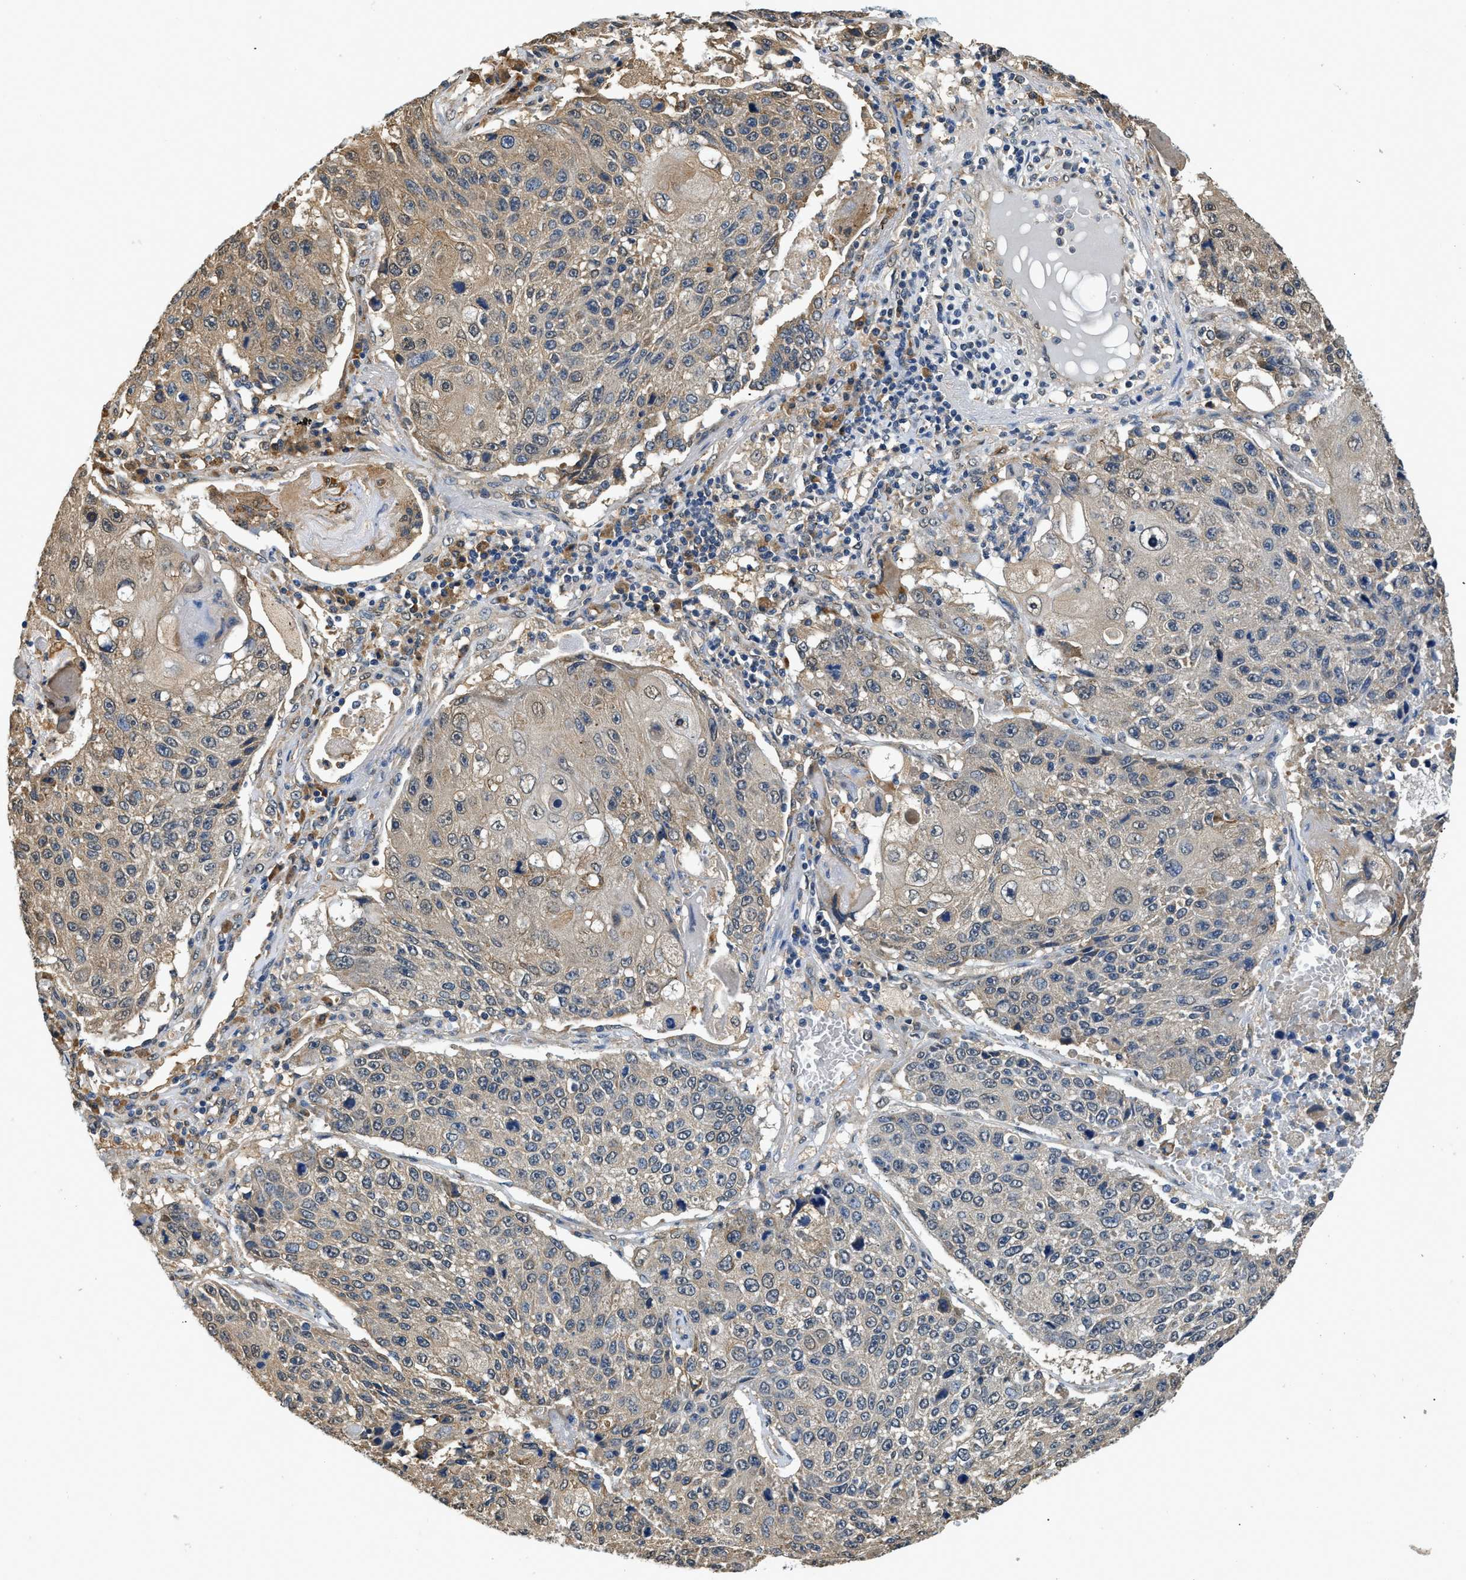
{"staining": {"intensity": "moderate", "quantity": "25%-75%", "location": "cytoplasmic/membranous"}, "tissue": "lung cancer", "cell_type": "Tumor cells", "image_type": "cancer", "snomed": [{"axis": "morphology", "description": "Squamous cell carcinoma, NOS"}, {"axis": "topography", "description": "Lung"}], "caption": "The image displays a brown stain indicating the presence of a protein in the cytoplasmic/membranous of tumor cells in lung cancer (squamous cell carcinoma).", "gene": "BCL7C", "patient": {"sex": "male", "age": 61}}